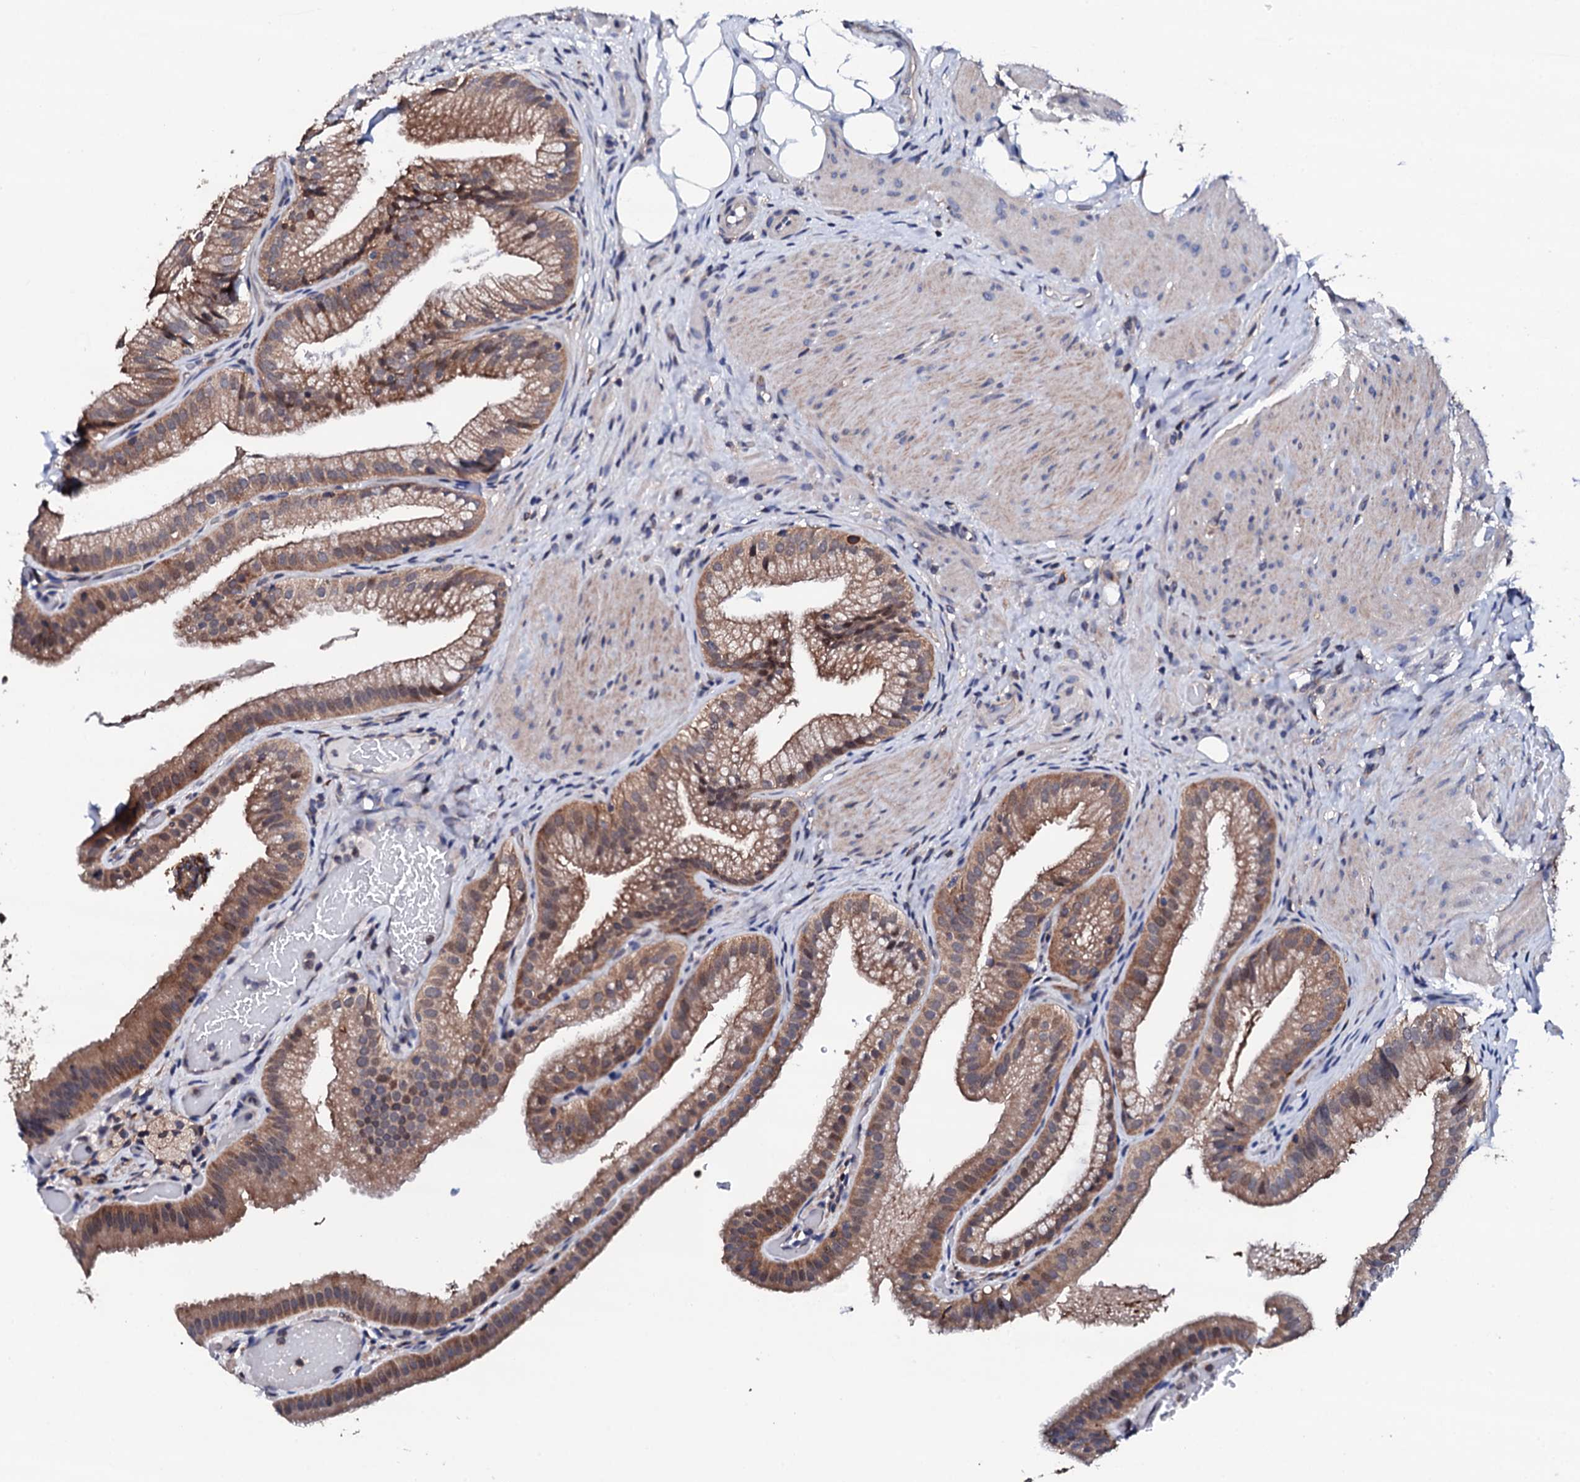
{"staining": {"intensity": "moderate", "quantity": ">75%", "location": "cytoplasmic/membranous,nuclear"}, "tissue": "gallbladder", "cell_type": "Glandular cells", "image_type": "normal", "snomed": [{"axis": "morphology", "description": "Normal tissue, NOS"}, {"axis": "morphology", "description": "Inflammation, NOS"}, {"axis": "topography", "description": "Gallbladder"}], "caption": "IHC of normal gallbladder shows medium levels of moderate cytoplasmic/membranous,nuclear positivity in approximately >75% of glandular cells.", "gene": "EDC3", "patient": {"sex": "male", "age": 51}}